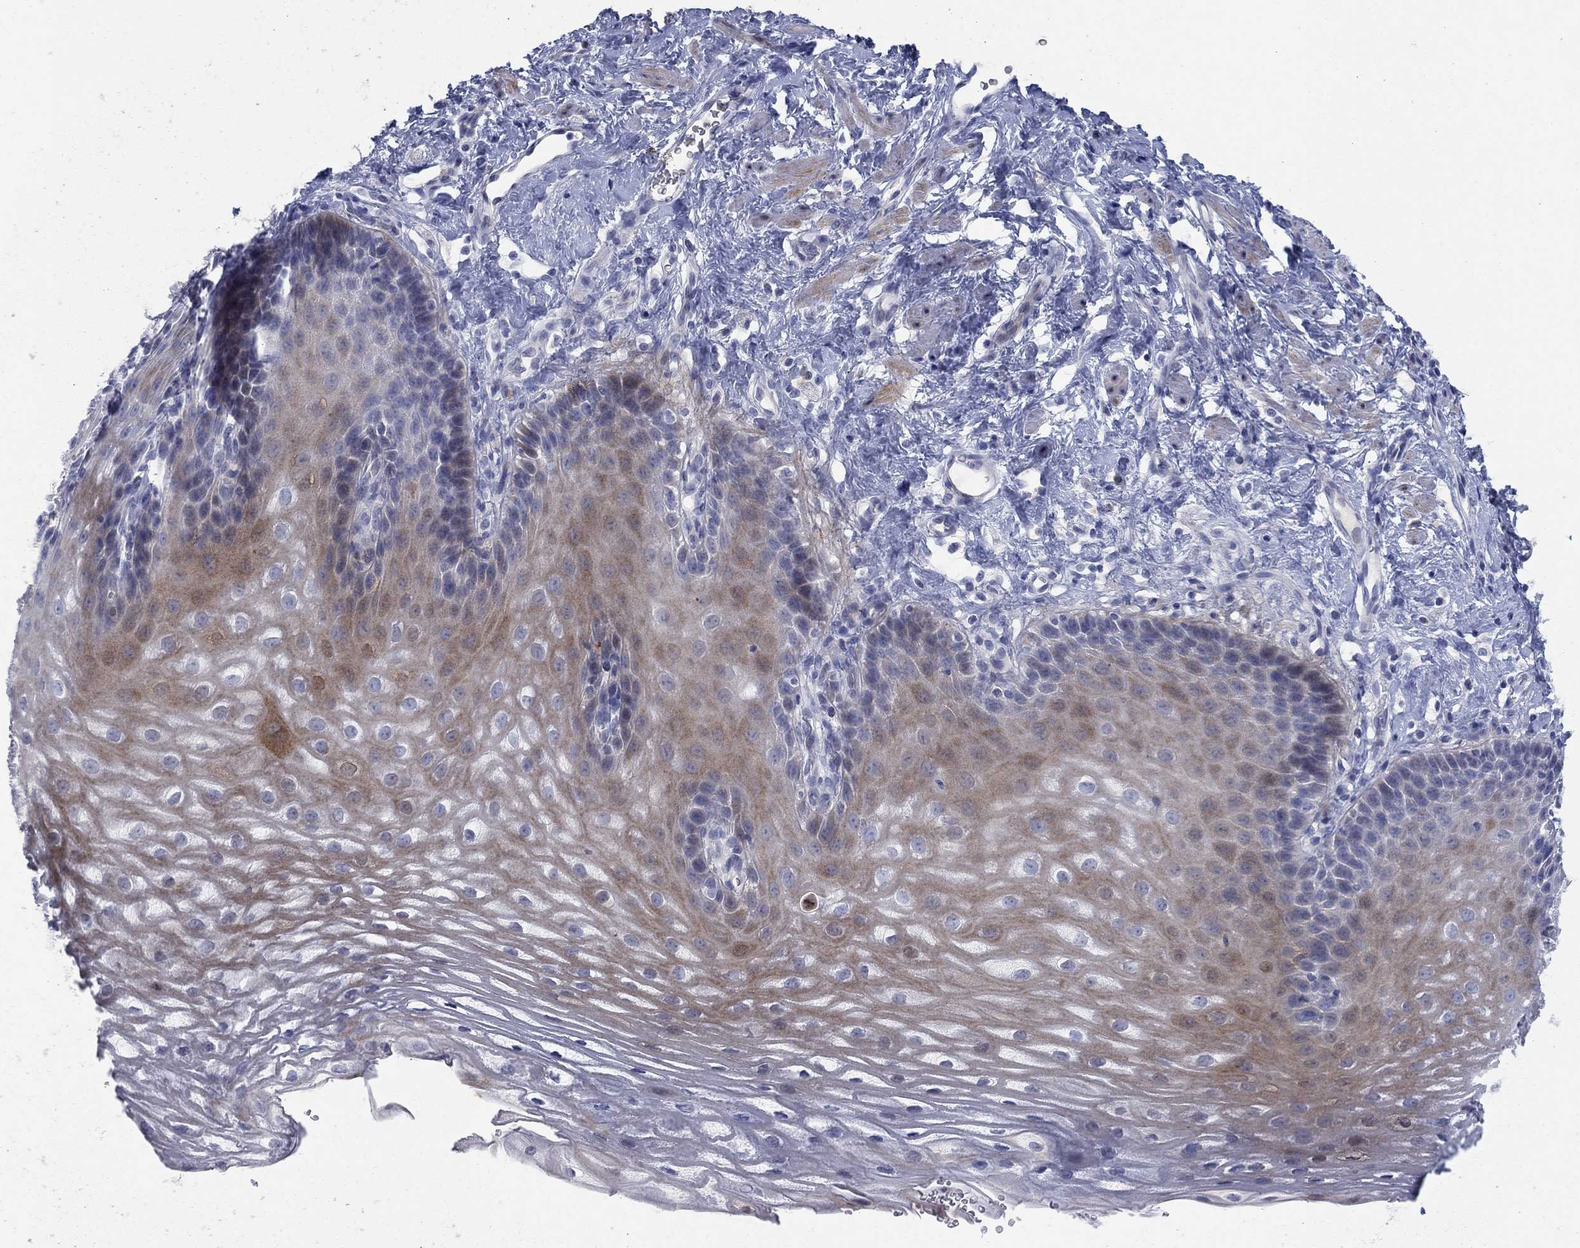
{"staining": {"intensity": "weak", "quantity": "25%-75%", "location": "cytoplasmic/membranous"}, "tissue": "esophagus", "cell_type": "Squamous epithelial cells", "image_type": "normal", "snomed": [{"axis": "morphology", "description": "Normal tissue, NOS"}, {"axis": "topography", "description": "Esophagus"}], "caption": "Brown immunohistochemical staining in normal human esophagus demonstrates weak cytoplasmic/membranous staining in approximately 25%-75% of squamous epithelial cells.", "gene": "TMEM249", "patient": {"sex": "male", "age": 64}}